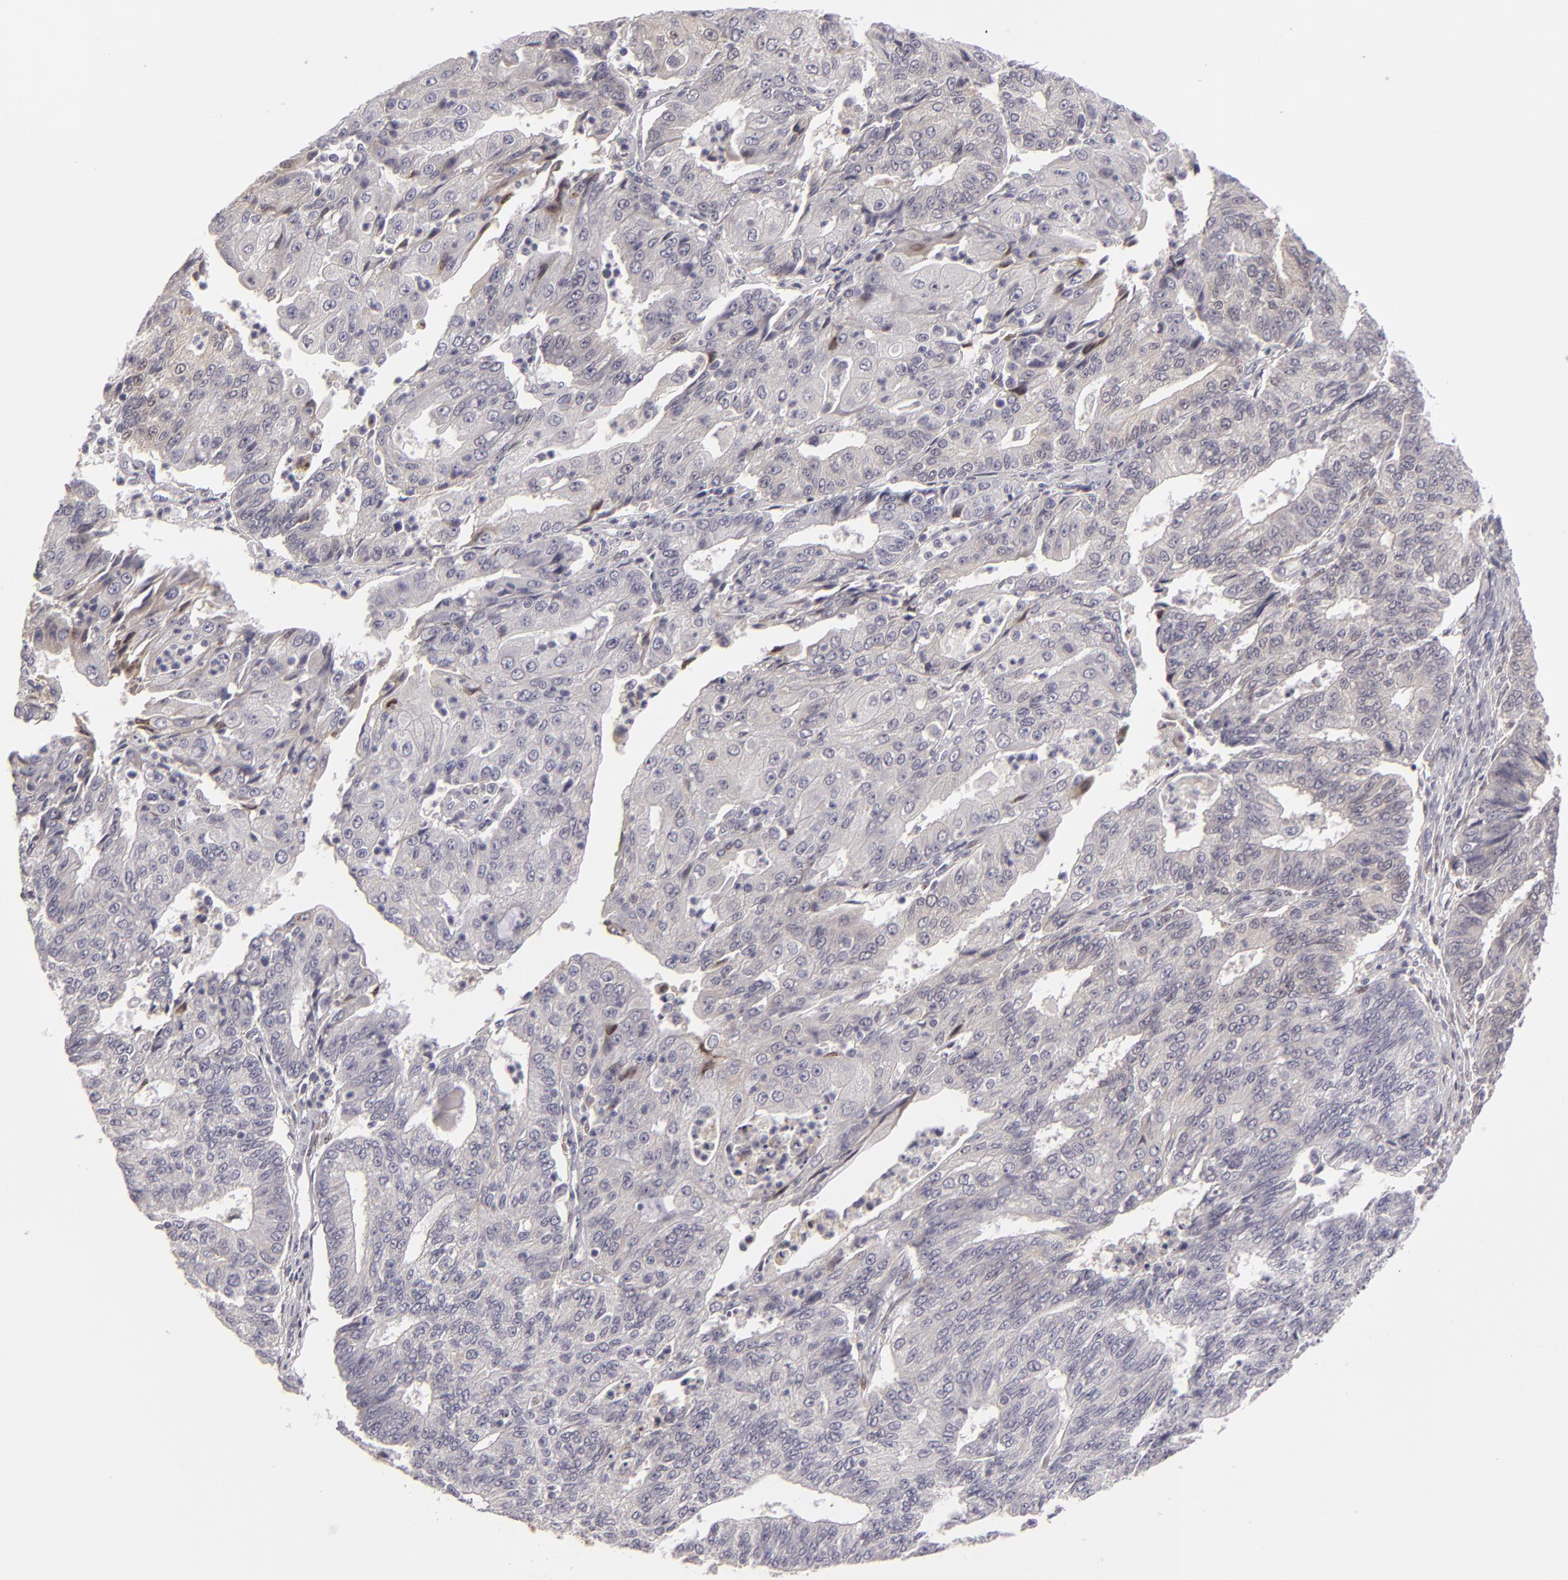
{"staining": {"intensity": "negative", "quantity": "none", "location": "none"}, "tissue": "endometrial cancer", "cell_type": "Tumor cells", "image_type": "cancer", "snomed": [{"axis": "morphology", "description": "Adenocarcinoma, NOS"}, {"axis": "topography", "description": "Endometrium"}], "caption": "Immunohistochemistry histopathology image of endometrial cancer stained for a protein (brown), which shows no positivity in tumor cells. Nuclei are stained in blue.", "gene": "EFS", "patient": {"sex": "female", "age": 56}}